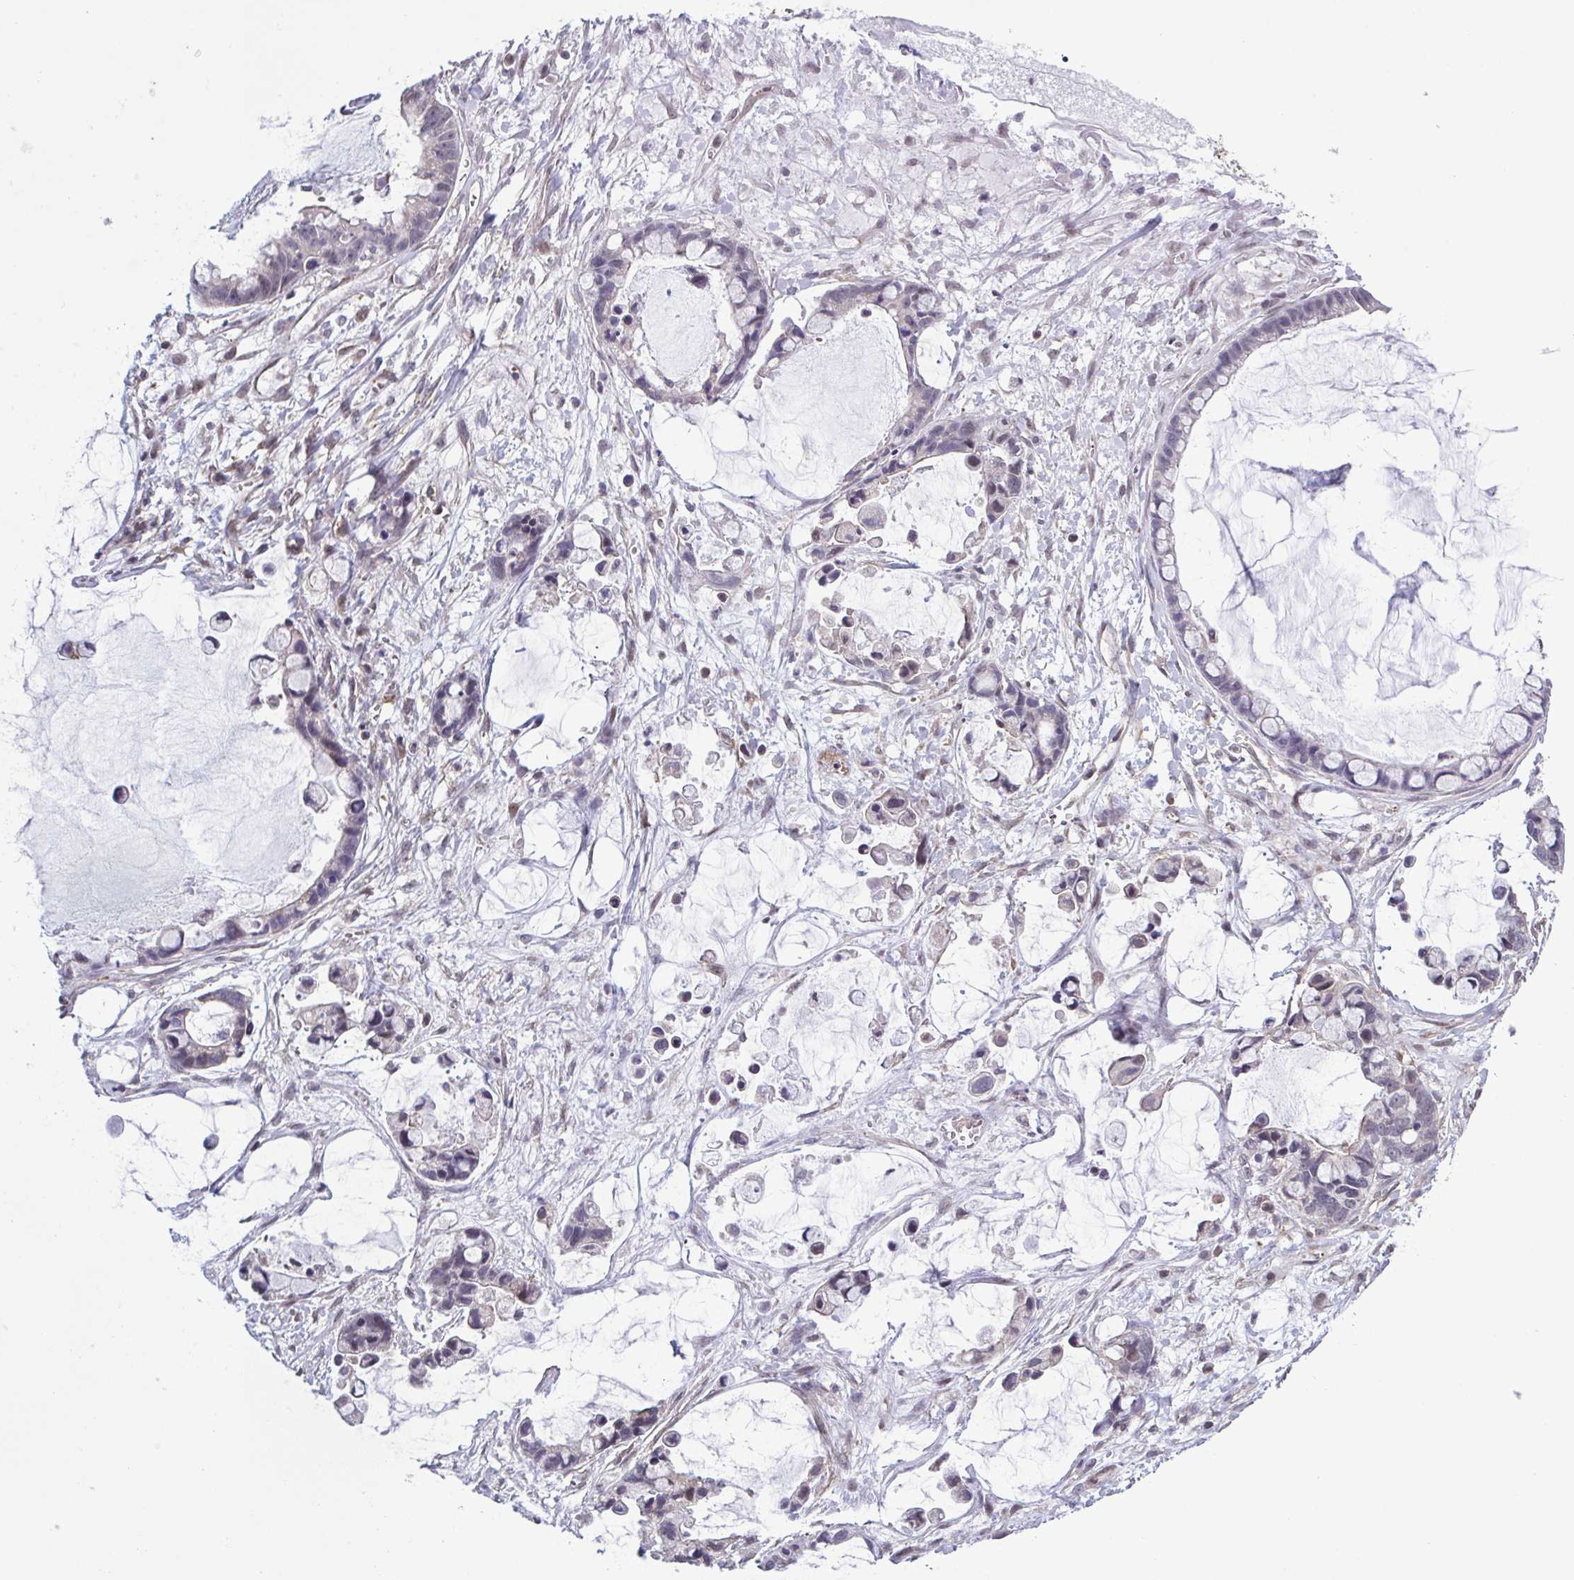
{"staining": {"intensity": "negative", "quantity": "none", "location": "none"}, "tissue": "ovarian cancer", "cell_type": "Tumor cells", "image_type": "cancer", "snomed": [{"axis": "morphology", "description": "Cystadenocarcinoma, mucinous, NOS"}, {"axis": "topography", "description": "Ovary"}], "caption": "Tumor cells are negative for protein expression in human ovarian cancer.", "gene": "ZNF200", "patient": {"sex": "female", "age": 63}}